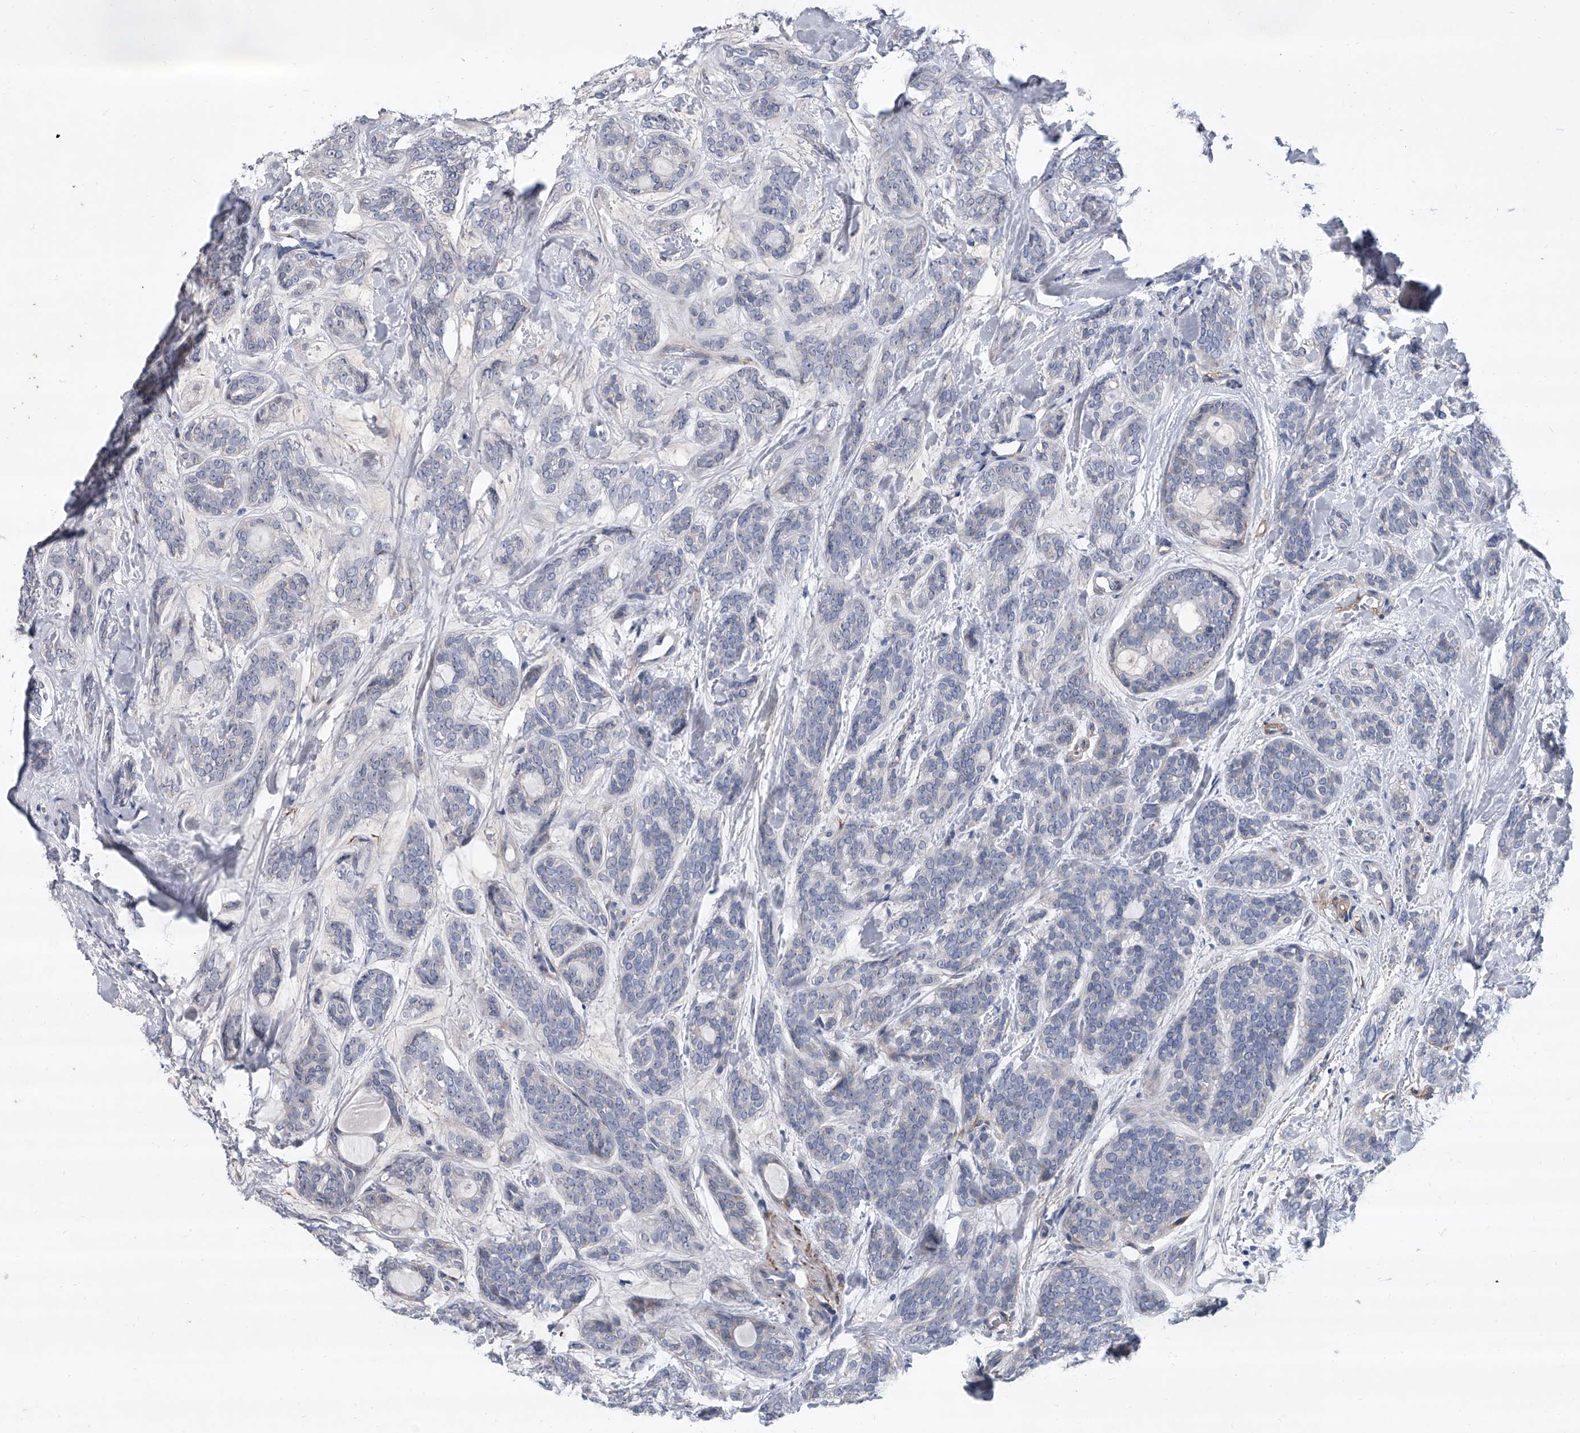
{"staining": {"intensity": "negative", "quantity": "none", "location": "none"}, "tissue": "head and neck cancer", "cell_type": "Tumor cells", "image_type": "cancer", "snomed": [{"axis": "morphology", "description": "Adenocarcinoma, NOS"}, {"axis": "topography", "description": "Head-Neck"}], "caption": "High magnification brightfield microscopy of adenocarcinoma (head and neck) stained with DAB (3,3'-diaminobenzidine) (brown) and counterstained with hematoxylin (blue): tumor cells show no significant staining.", "gene": "ALG14", "patient": {"sex": "male", "age": 66}}